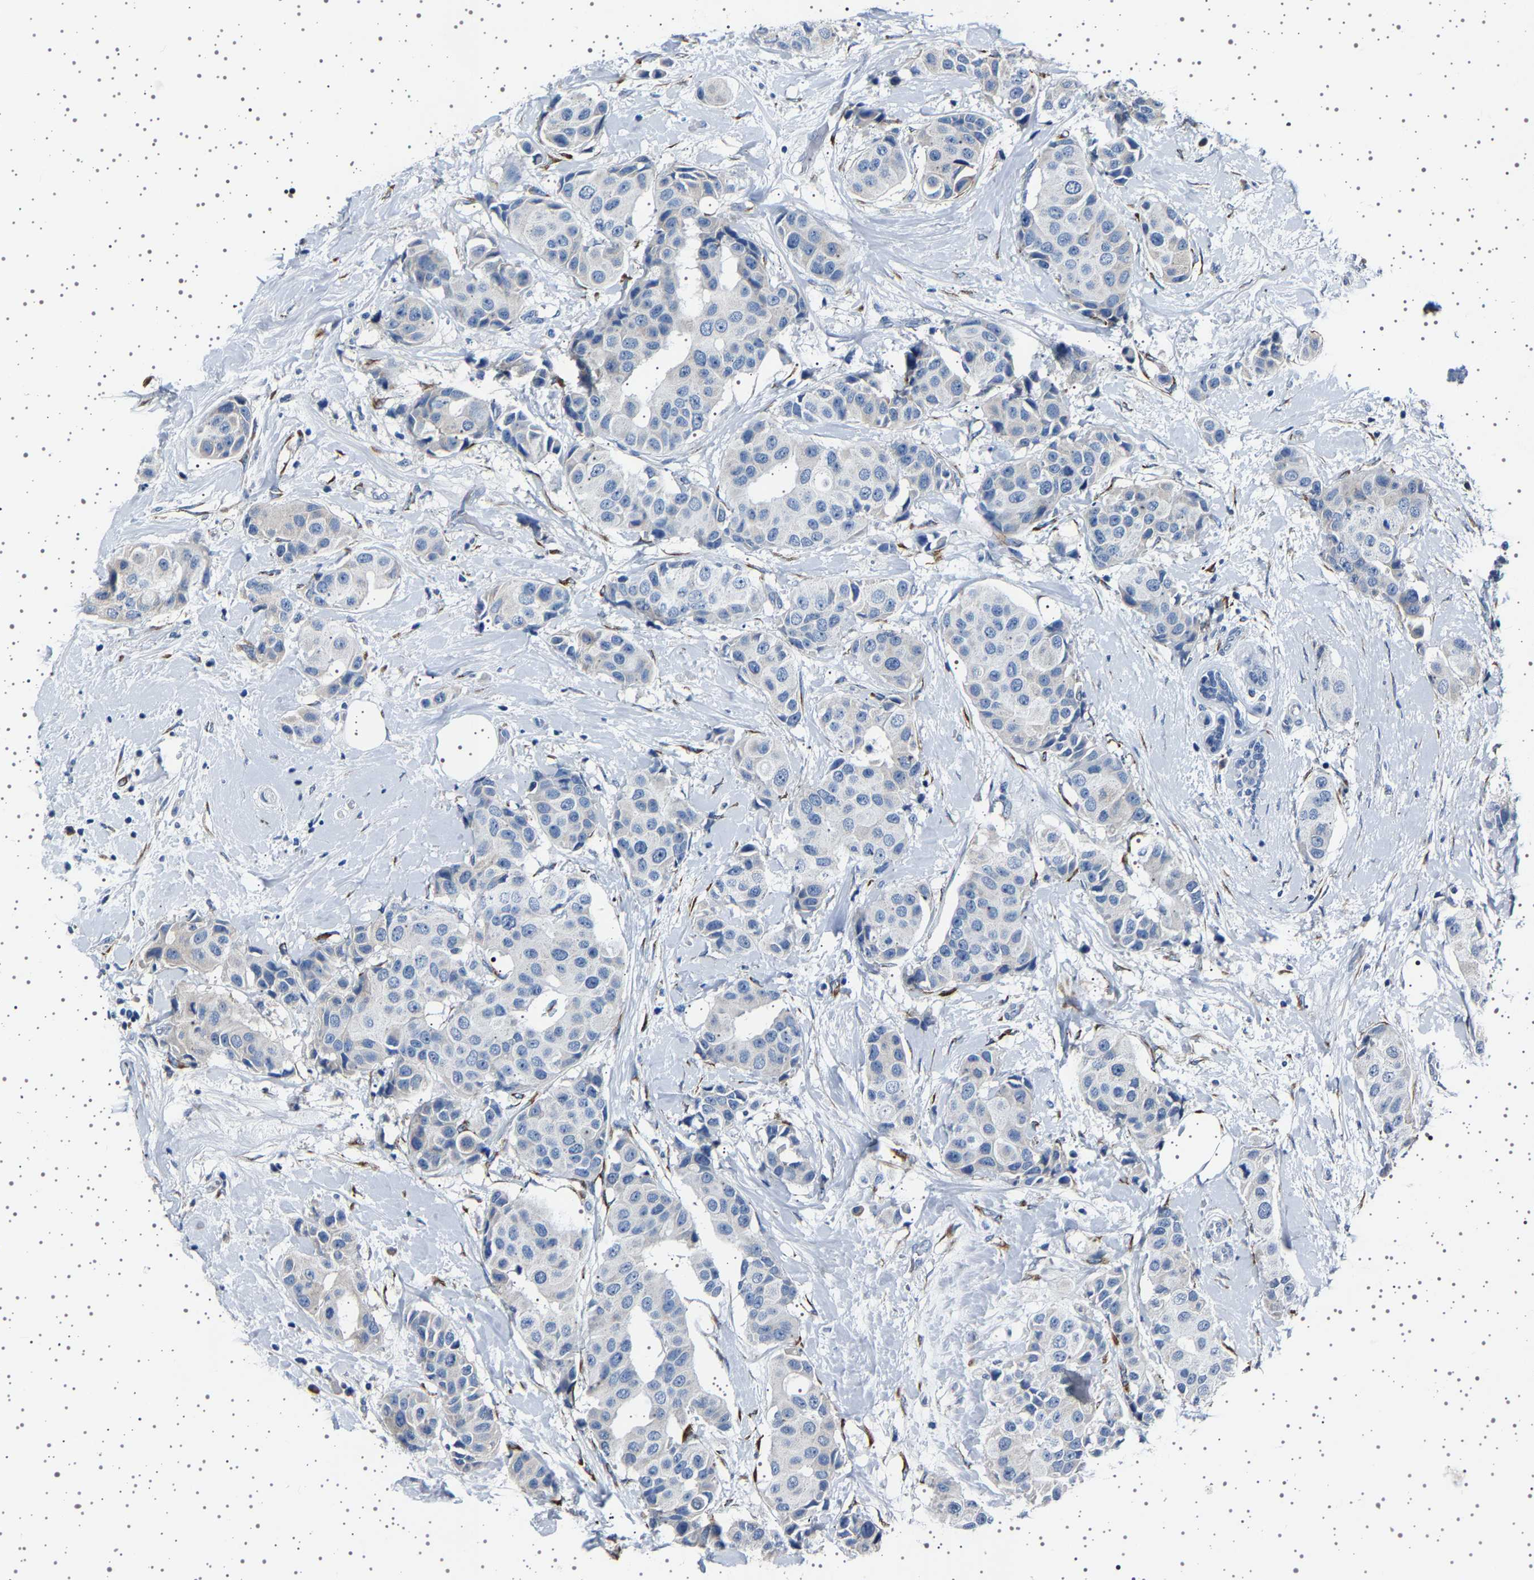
{"staining": {"intensity": "negative", "quantity": "none", "location": "none"}, "tissue": "breast cancer", "cell_type": "Tumor cells", "image_type": "cancer", "snomed": [{"axis": "morphology", "description": "Normal tissue, NOS"}, {"axis": "morphology", "description": "Duct carcinoma"}, {"axis": "topography", "description": "Breast"}], "caption": "Tumor cells show no significant protein positivity in breast cancer (intraductal carcinoma). (DAB (3,3'-diaminobenzidine) immunohistochemistry (IHC) with hematoxylin counter stain).", "gene": "FTCD", "patient": {"sex": "female", "age": 39}}